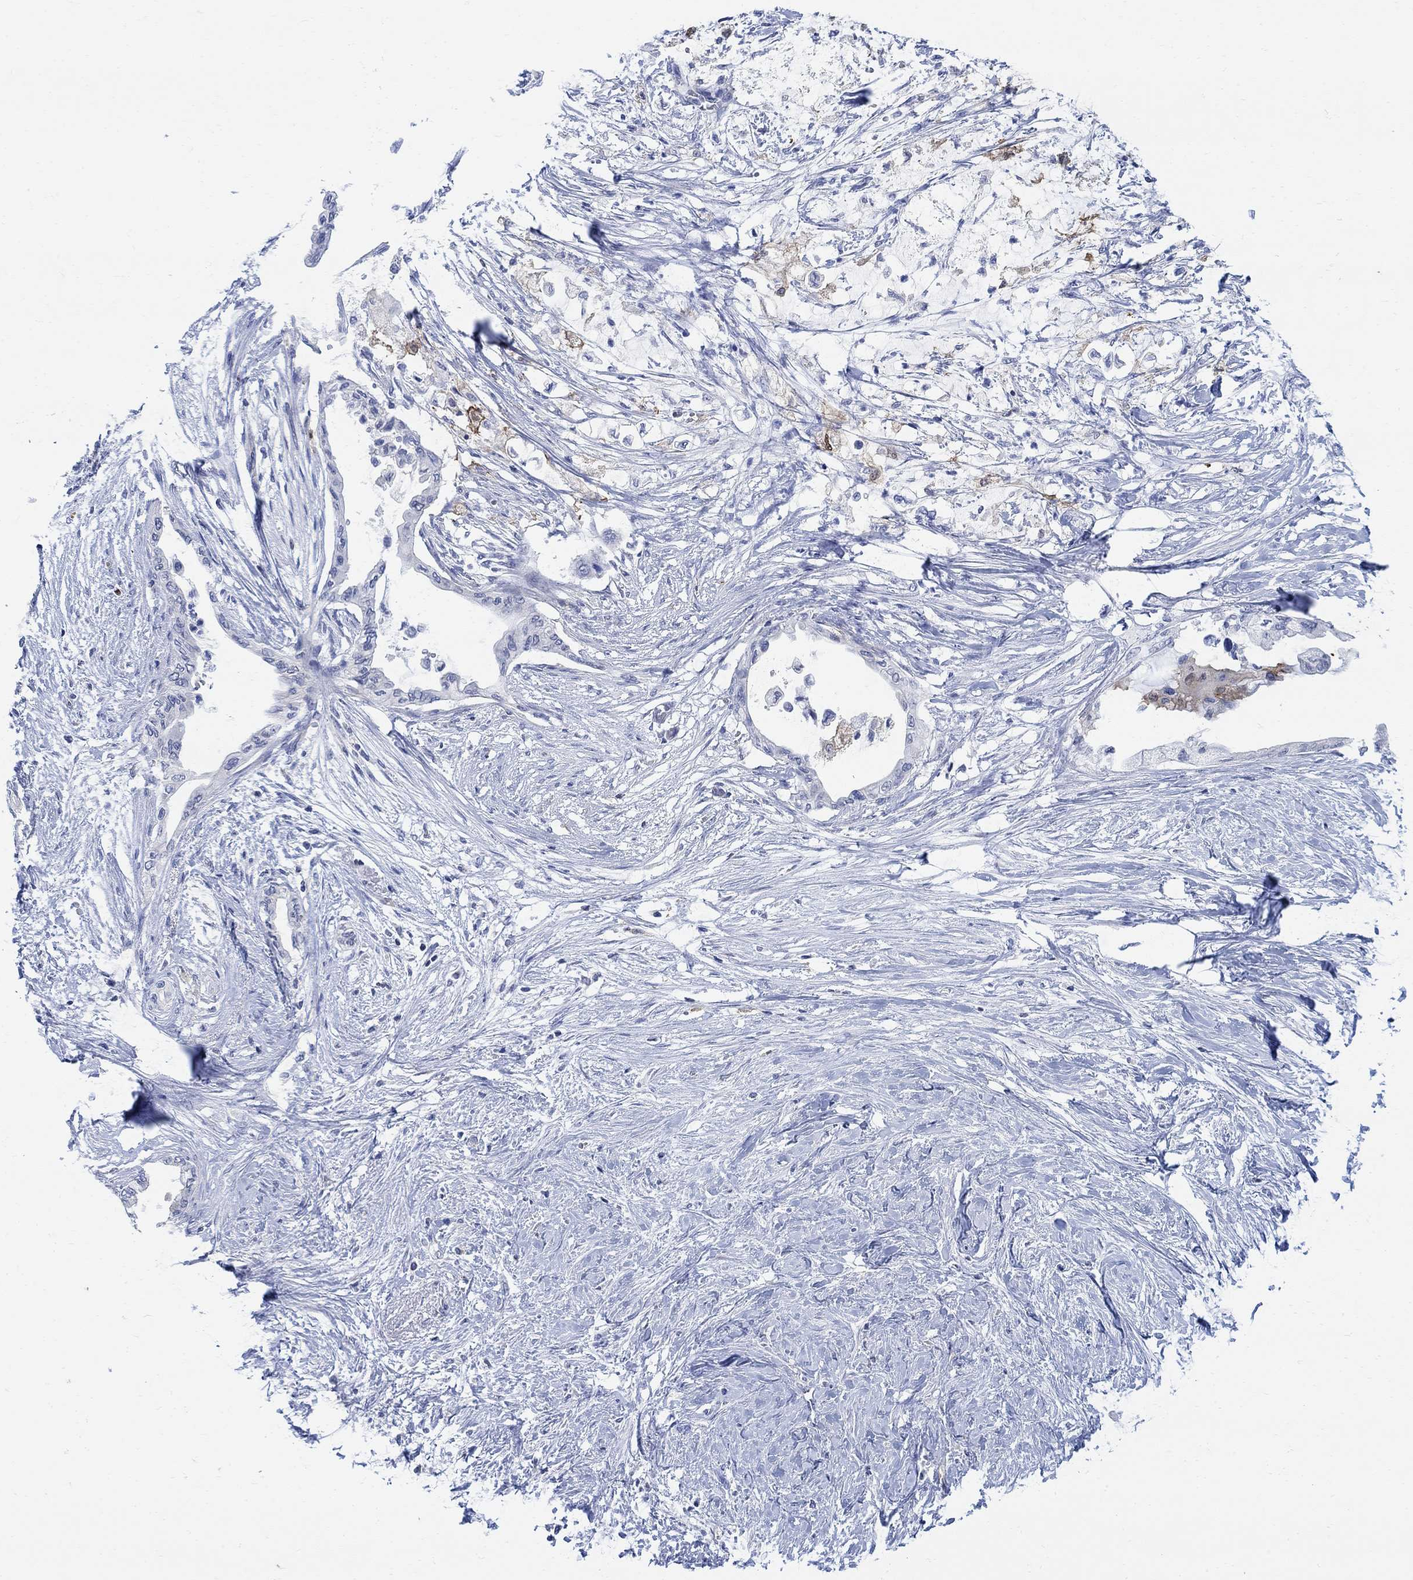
{"staining": {"intensity": "negative", "quantity": "none", "location": "none"}, "tissue": "pancreatic cancer", "cell_type": "Tumor cells", "image_type": "cancer", "snomed": [{"axis": "morphology", "description": "Normal tissue, NOS"}, {"axis": "morphology", "description": "Adenocarcinoma, NOS"}, {"axis": "topography", "description": "Pancreas"}, {"axis": "topography", "description": "Duodenum"}], "caption": "Tumor cells are negative for protein expression in human adenocarcinoma (pancreatic).", "gene": "PHF21B", "patient": {"sex": "female", "age": 60}}